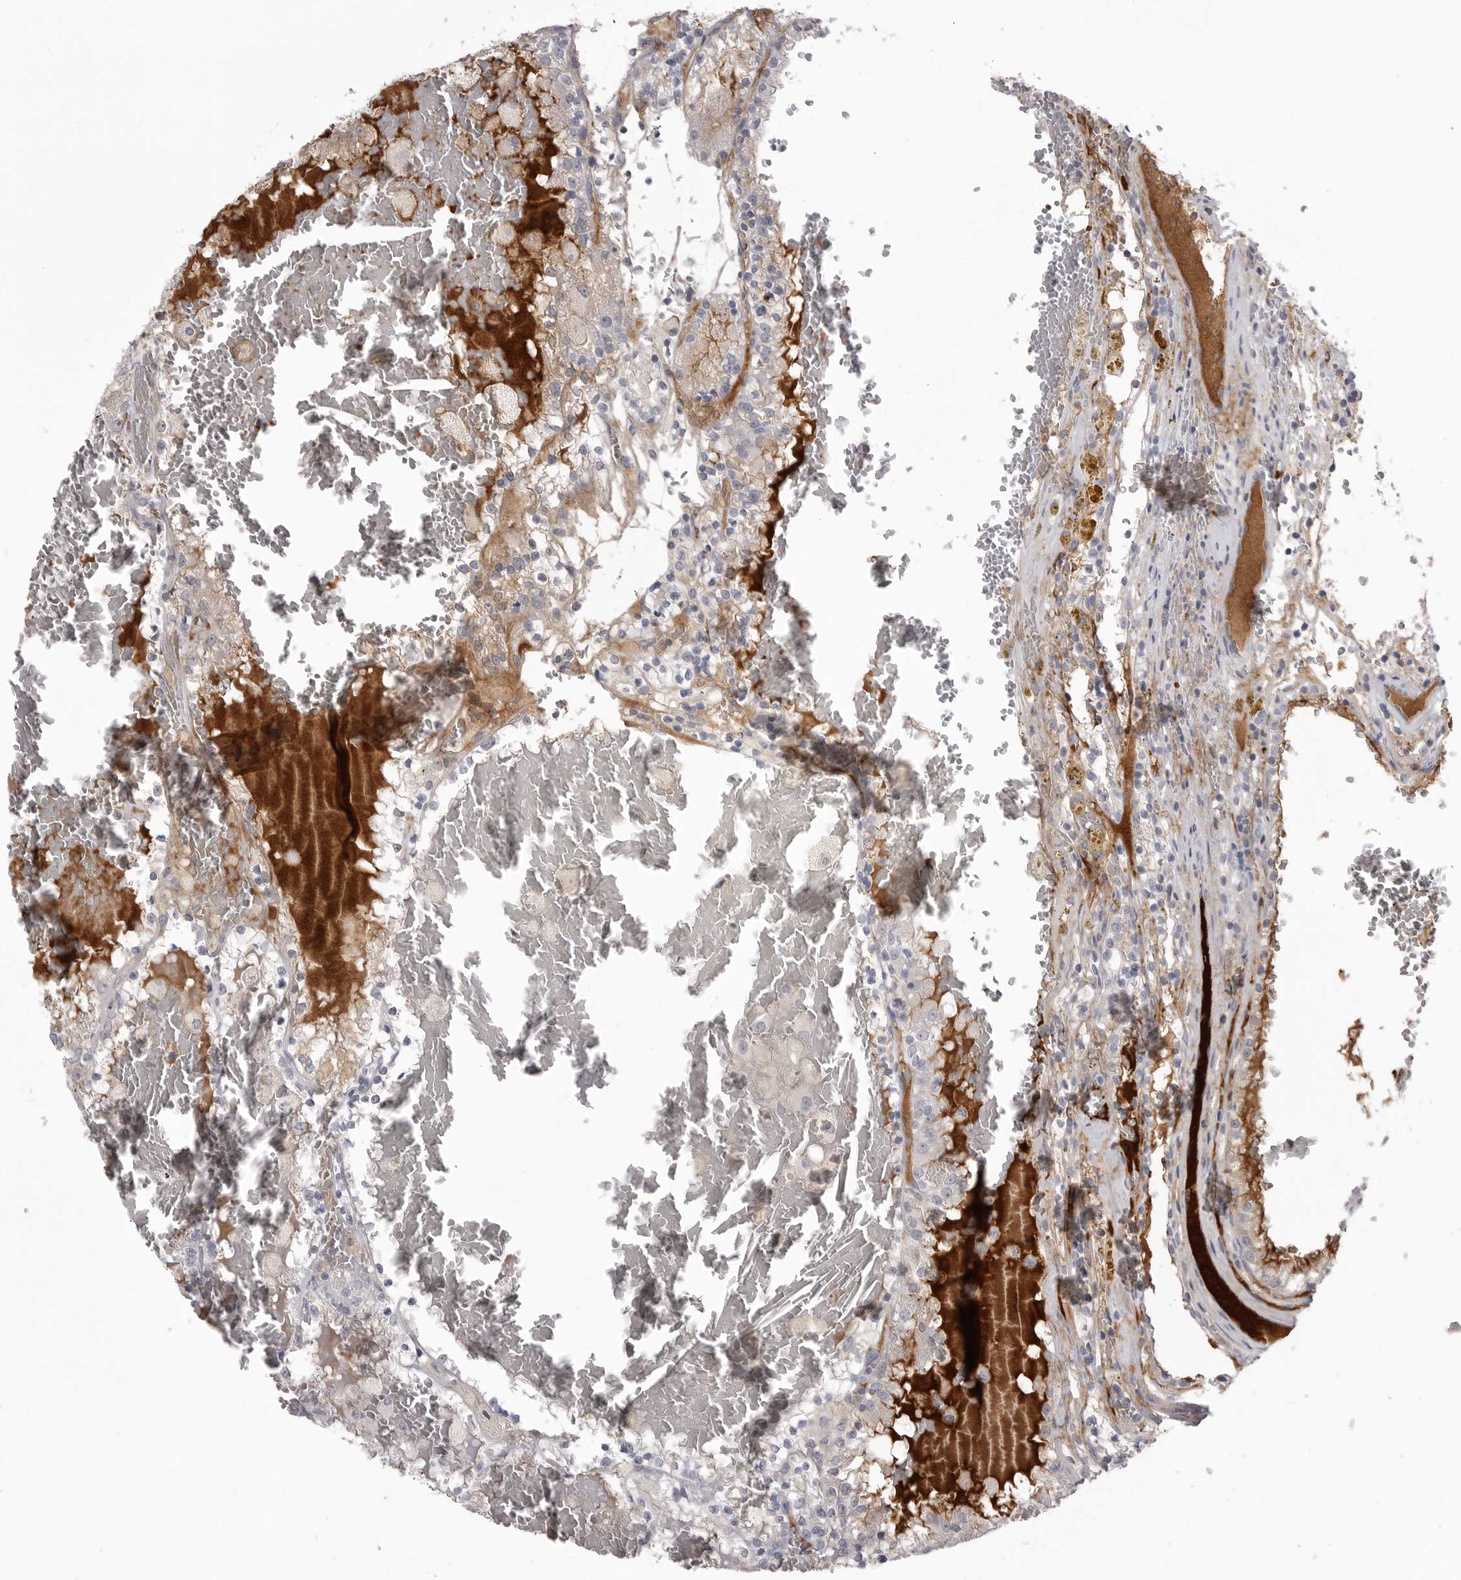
{"staining": {"intensity": "negative", "quantity": "none", "location": "none"}, "tissue": "renal cancer", "cell_type": "Tumor cells", "image_type": "cancer", "snomed": [{"axis": "morphology", "description": "Adenocarcinoma, NOS"}, {"axis": "topography", "description": "Kidney"}], "caption": "Human renal cancer stained for a protein using immunohistochemistry displays no expression in tumor cells.", "gene": "SERPING1", "patient": {"sex": "female", "age": 56}}